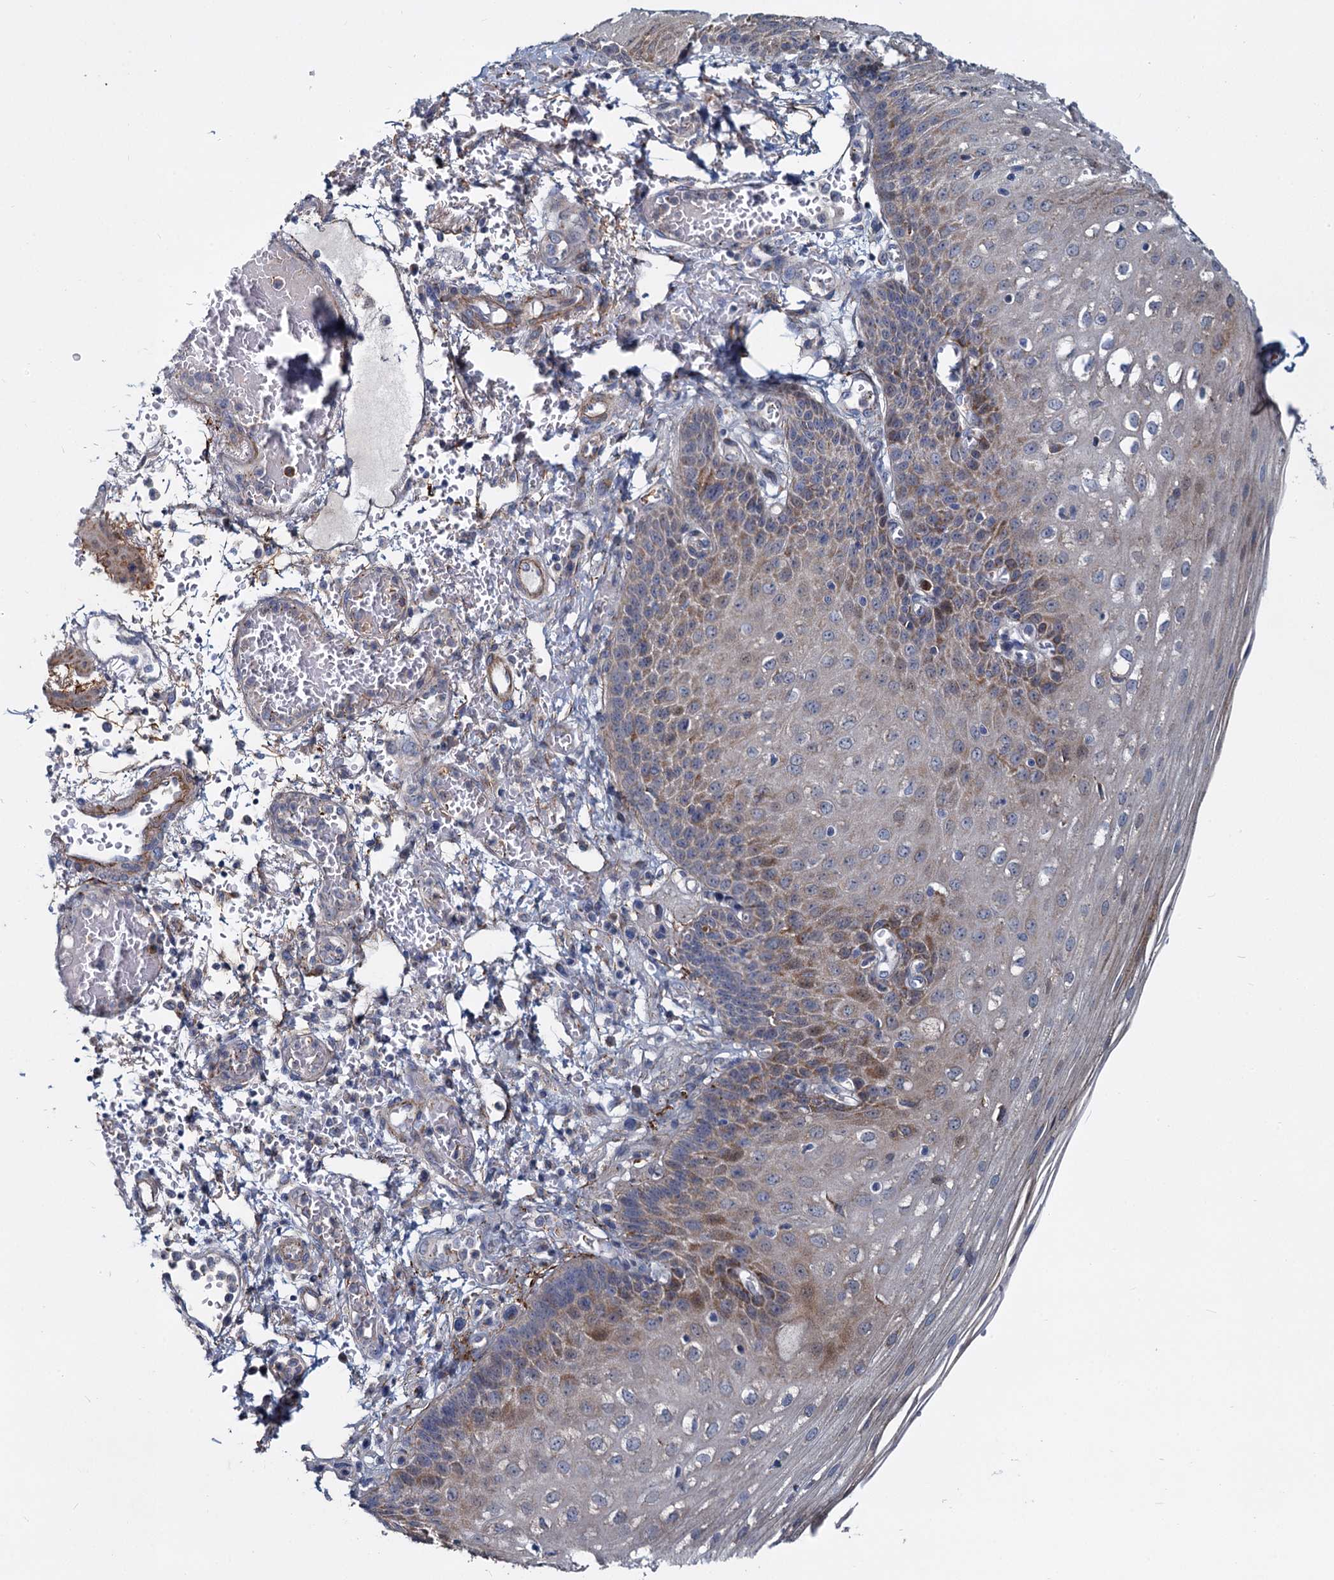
{"staining": {"intensity": "moderate", "quantity": "25%-75%", "location": "cytoplasmic/membranous"}, "tissue": "esophagus", "cell_type": "Squamous epithelial cells", "image_type": "normal", "snomed": [{"axis": "morphology", "description": "Normal tissue, NOS"}, {"axis": "topography", "description": "Esophagus"}], "caption": "Immunohistochemistry (IHC) image of benign human esophagus stained for a protein (brown), which displays medium levels of moderate cytoplasmic/membranous expression in about 25%-75% of squamous epithelial cells.", "gene": "DCUN1D2", "patient": {"sex": "male", "age": 81}}